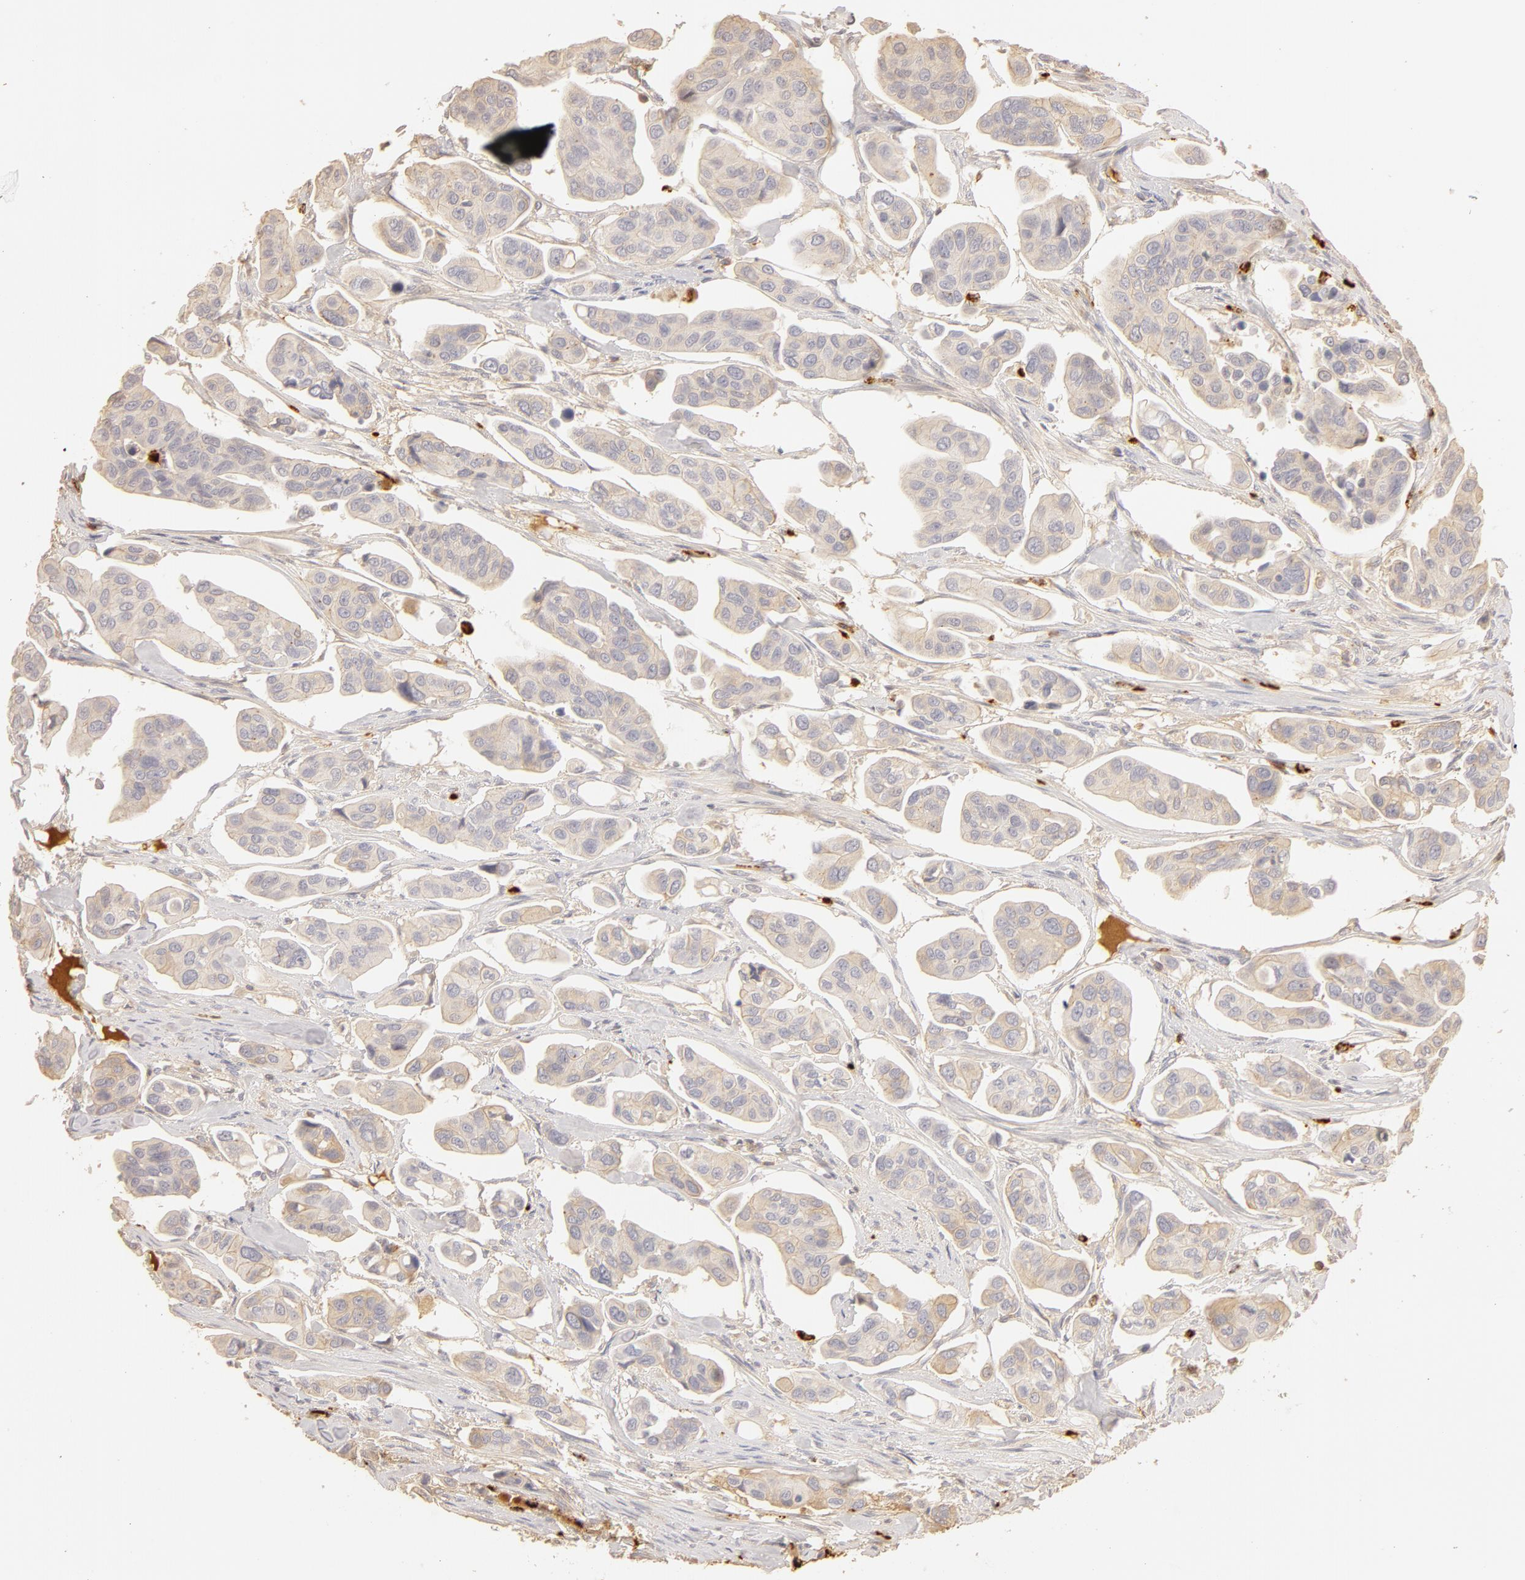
{"staining": {"intensity": "weak", "quantity": ">75%", "location": "cytoplasmic/membranous"}, "tissue": "urothelial cancer", "cell_type": "Tumor cells", "image_type": "cancer", "snomed": [{"axis": "morphology", "description": "Adenocarcinoma, NOS"}, {"axis": "topography", "description": "Urinary bladder"}], "caption": "Brown immunohistochemical staining in adenocarcinoma reveals weak cytoplasmic/membranous positivity in about >75% of tumor cells.", "gene": "C1R", "patient": {"sex": "male", "age": 61}}